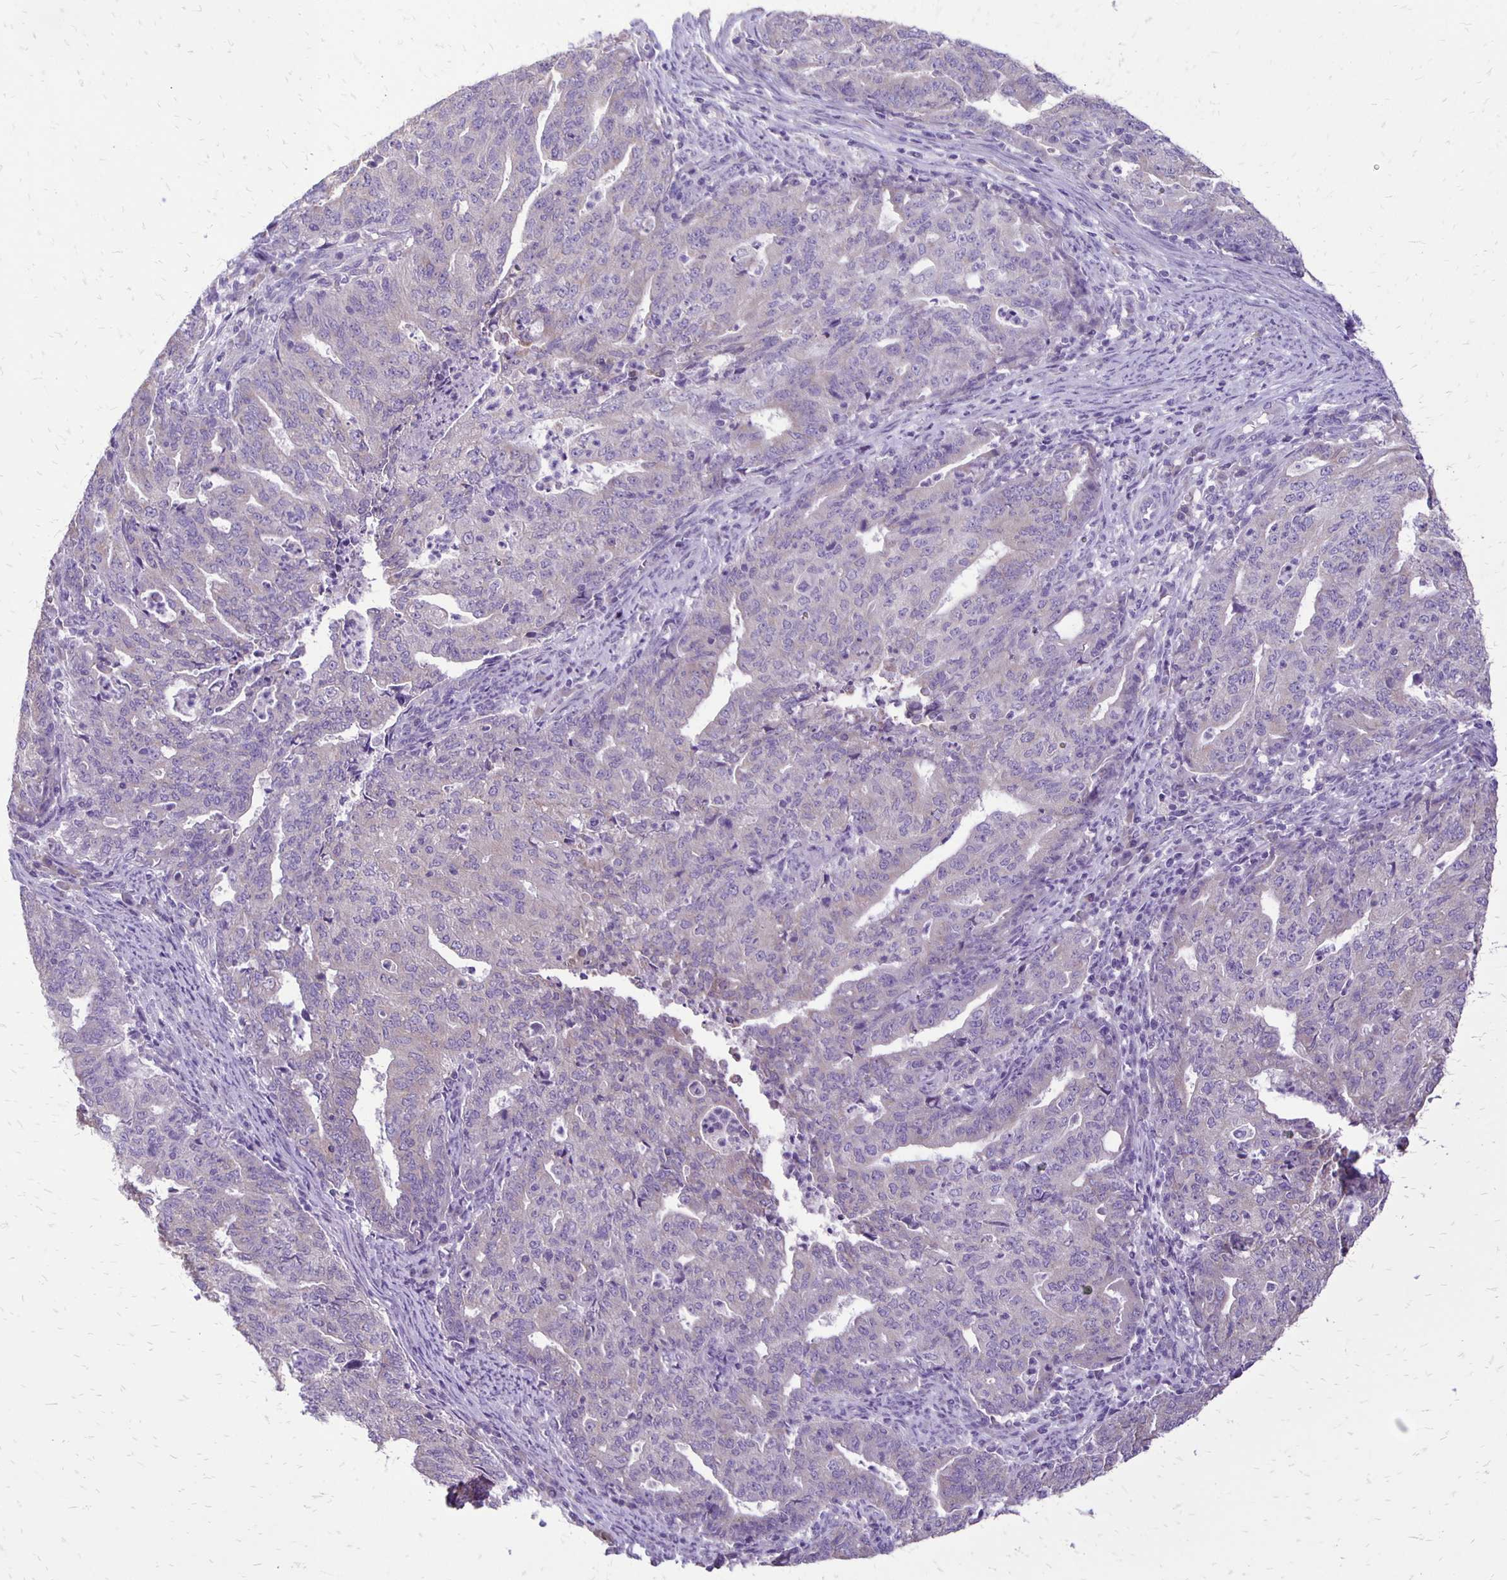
{"staining": {"intensity": "negative", "quantity": "none", "location": "none"}, "tissue": "endometrial cancer", "cell_type": "Tumor cells", "image_type": "cancer", "snomed": [{"axis": "morphology", "description": "Adenocarcinoma, NOS"}, {"axis": "topography", "description": "Endometrium"}], "caption": "Endometrial adenocarcinoma was stained to show a protein in brown. There is no significant staining in tumor cells.", "gene": "ANKRD45", "patient": {"sex": "female", "age": 82}}